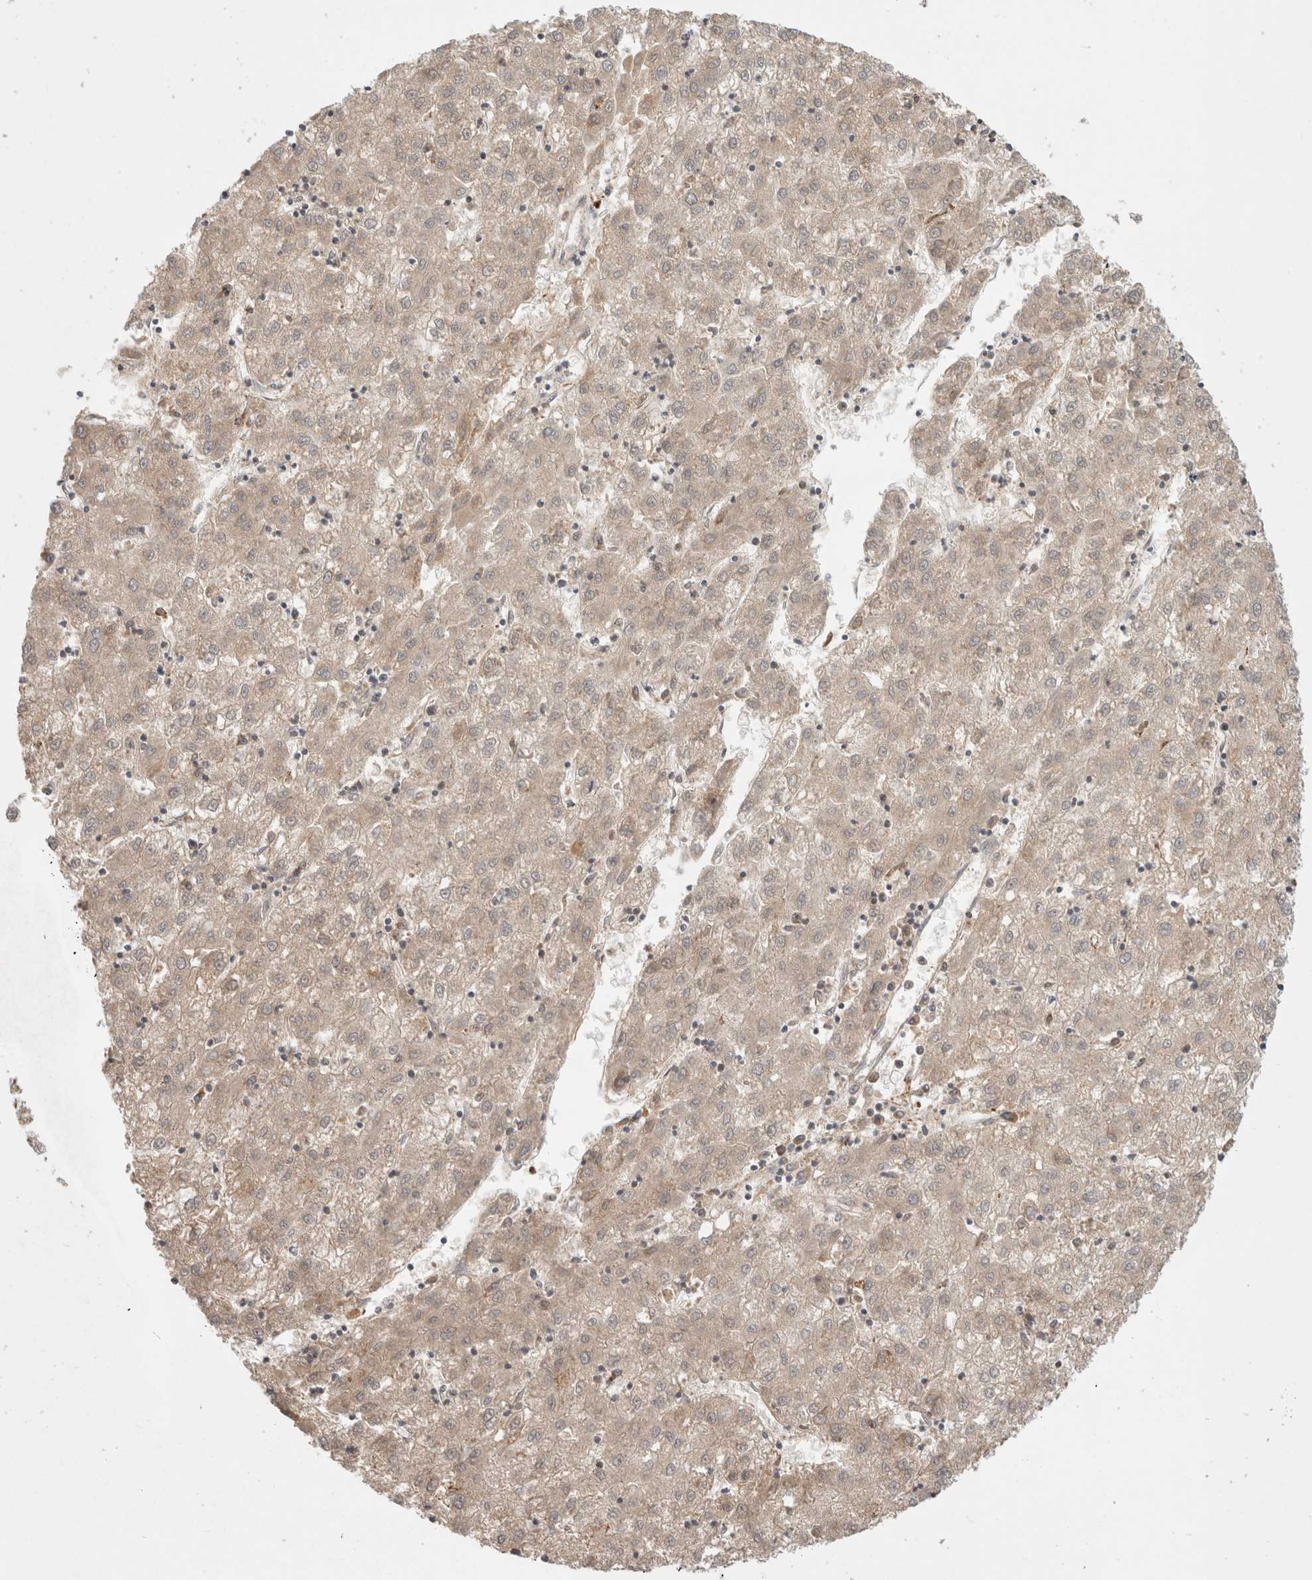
{"staining": {"intensity": "weak", "quantity": ">75%", "location": "cytoplasmic/membranous"}, "tissue": "liver cancer", "cell_type": "Tumor cells", "image_type": "cancer", "snomed": [{"axis": "morphology", "description": "Carcinoma, Hepatocellular, NOS"}, {"axis": "topography", "description": "Liver"}], "caption": "Brown immunohistochemical staining in liver cancer demonstrates weak cytoplasmic/membranous positivity in approximately >75% of tumor cells.", "gene": "HROB", "patient": {"sex": "male", "age": 72}}